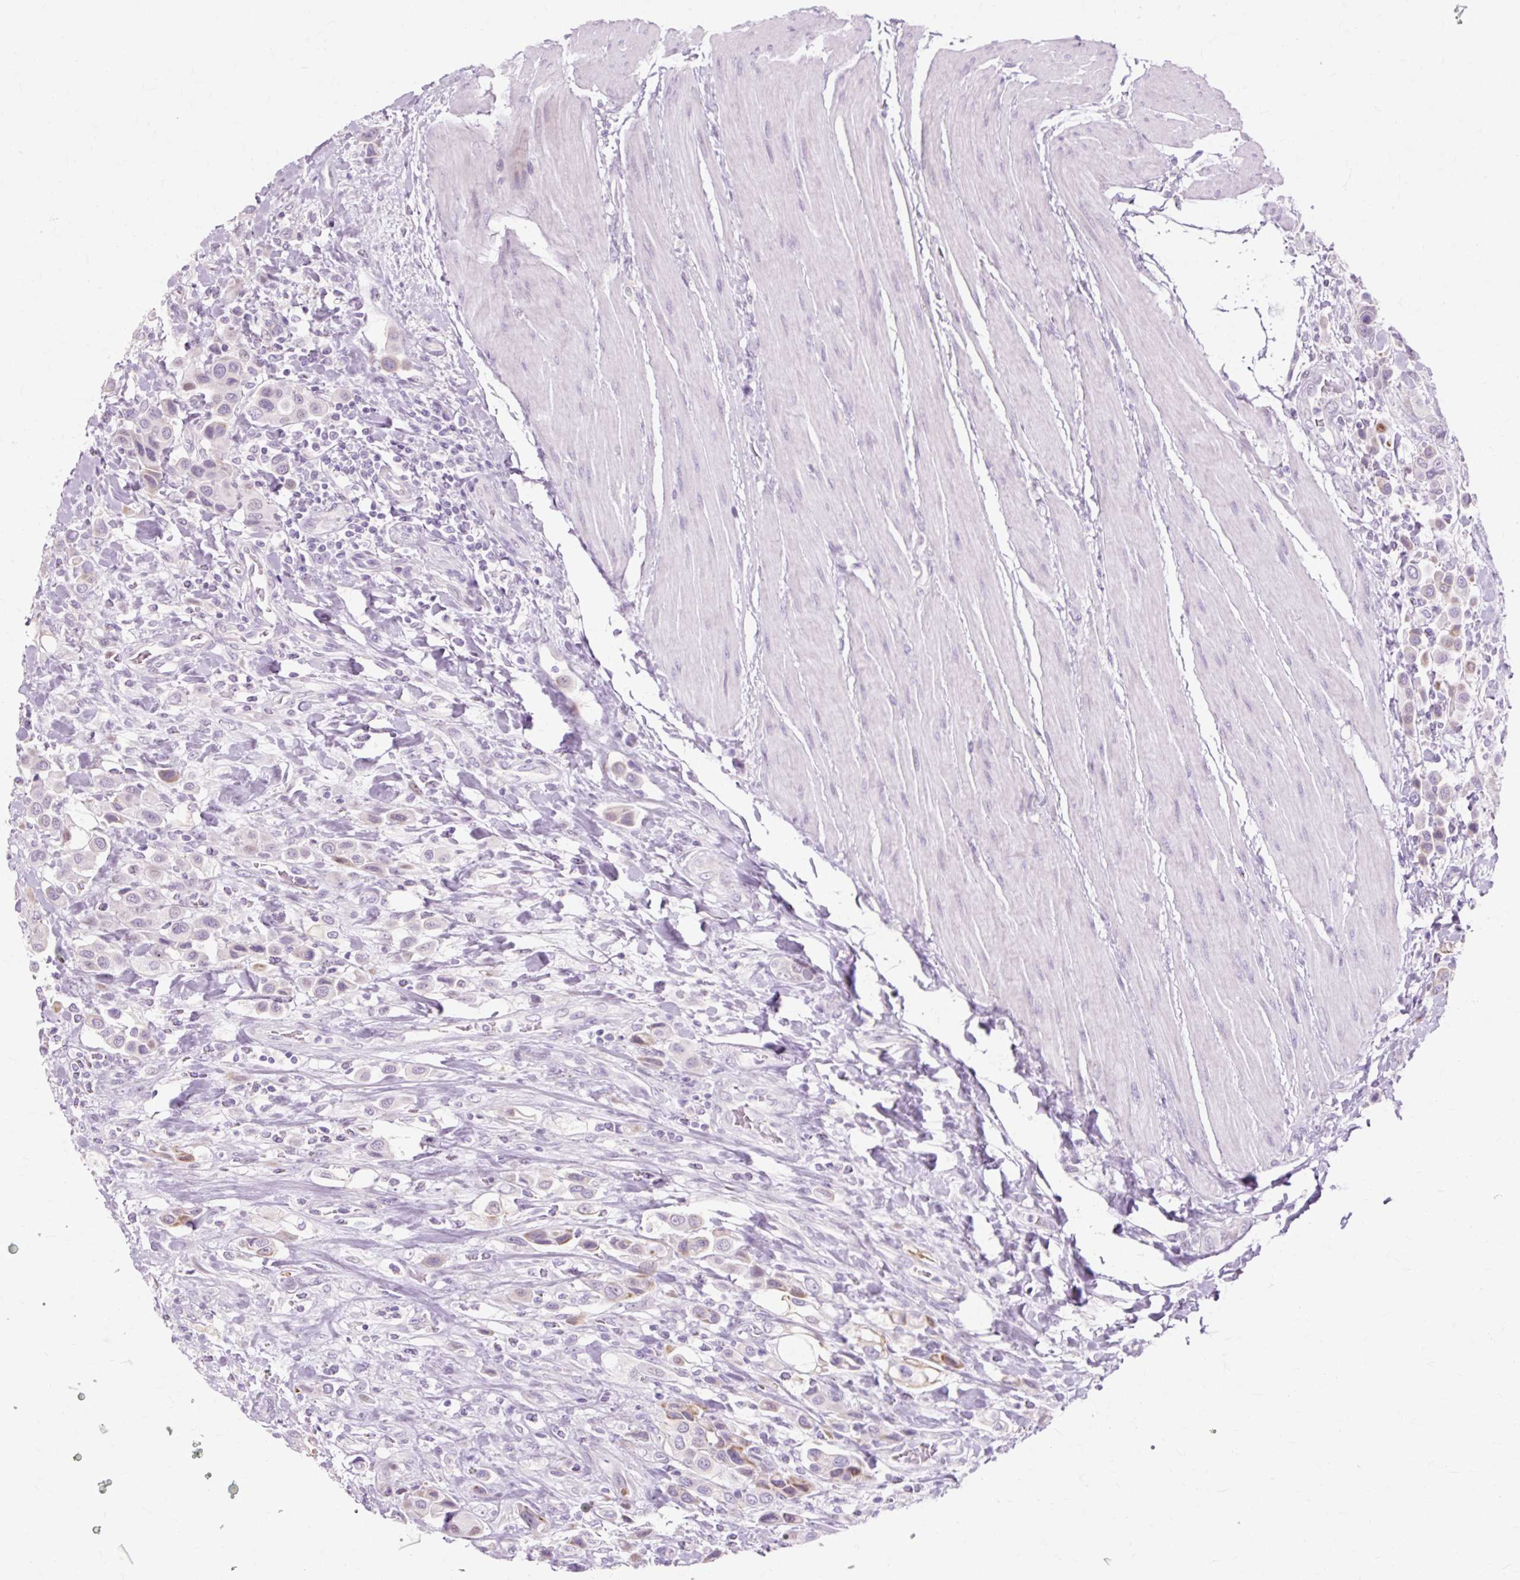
{"staining": {"intensity": "moderate", "quantity": "<25%", "location": "cytoplasmic/membranous"}, "tissue": "urothelial cancer", "cell_type": "Tumor cells", "image_type": "cancer", "snomed": [{"axis": "morphology", "description": "Urothelial carcinoma, High grade"}, {"axis": "topography", "description": "Urinary bladder"}], "caption": "The image displays staining of urothelial carcinoma (high-grade), revealing moderate cytoplasmic/membranous protein positivity (brown color) within tumor cells.", "gene": "IRX2", "patient": {"sex": "male", "age": 50}}